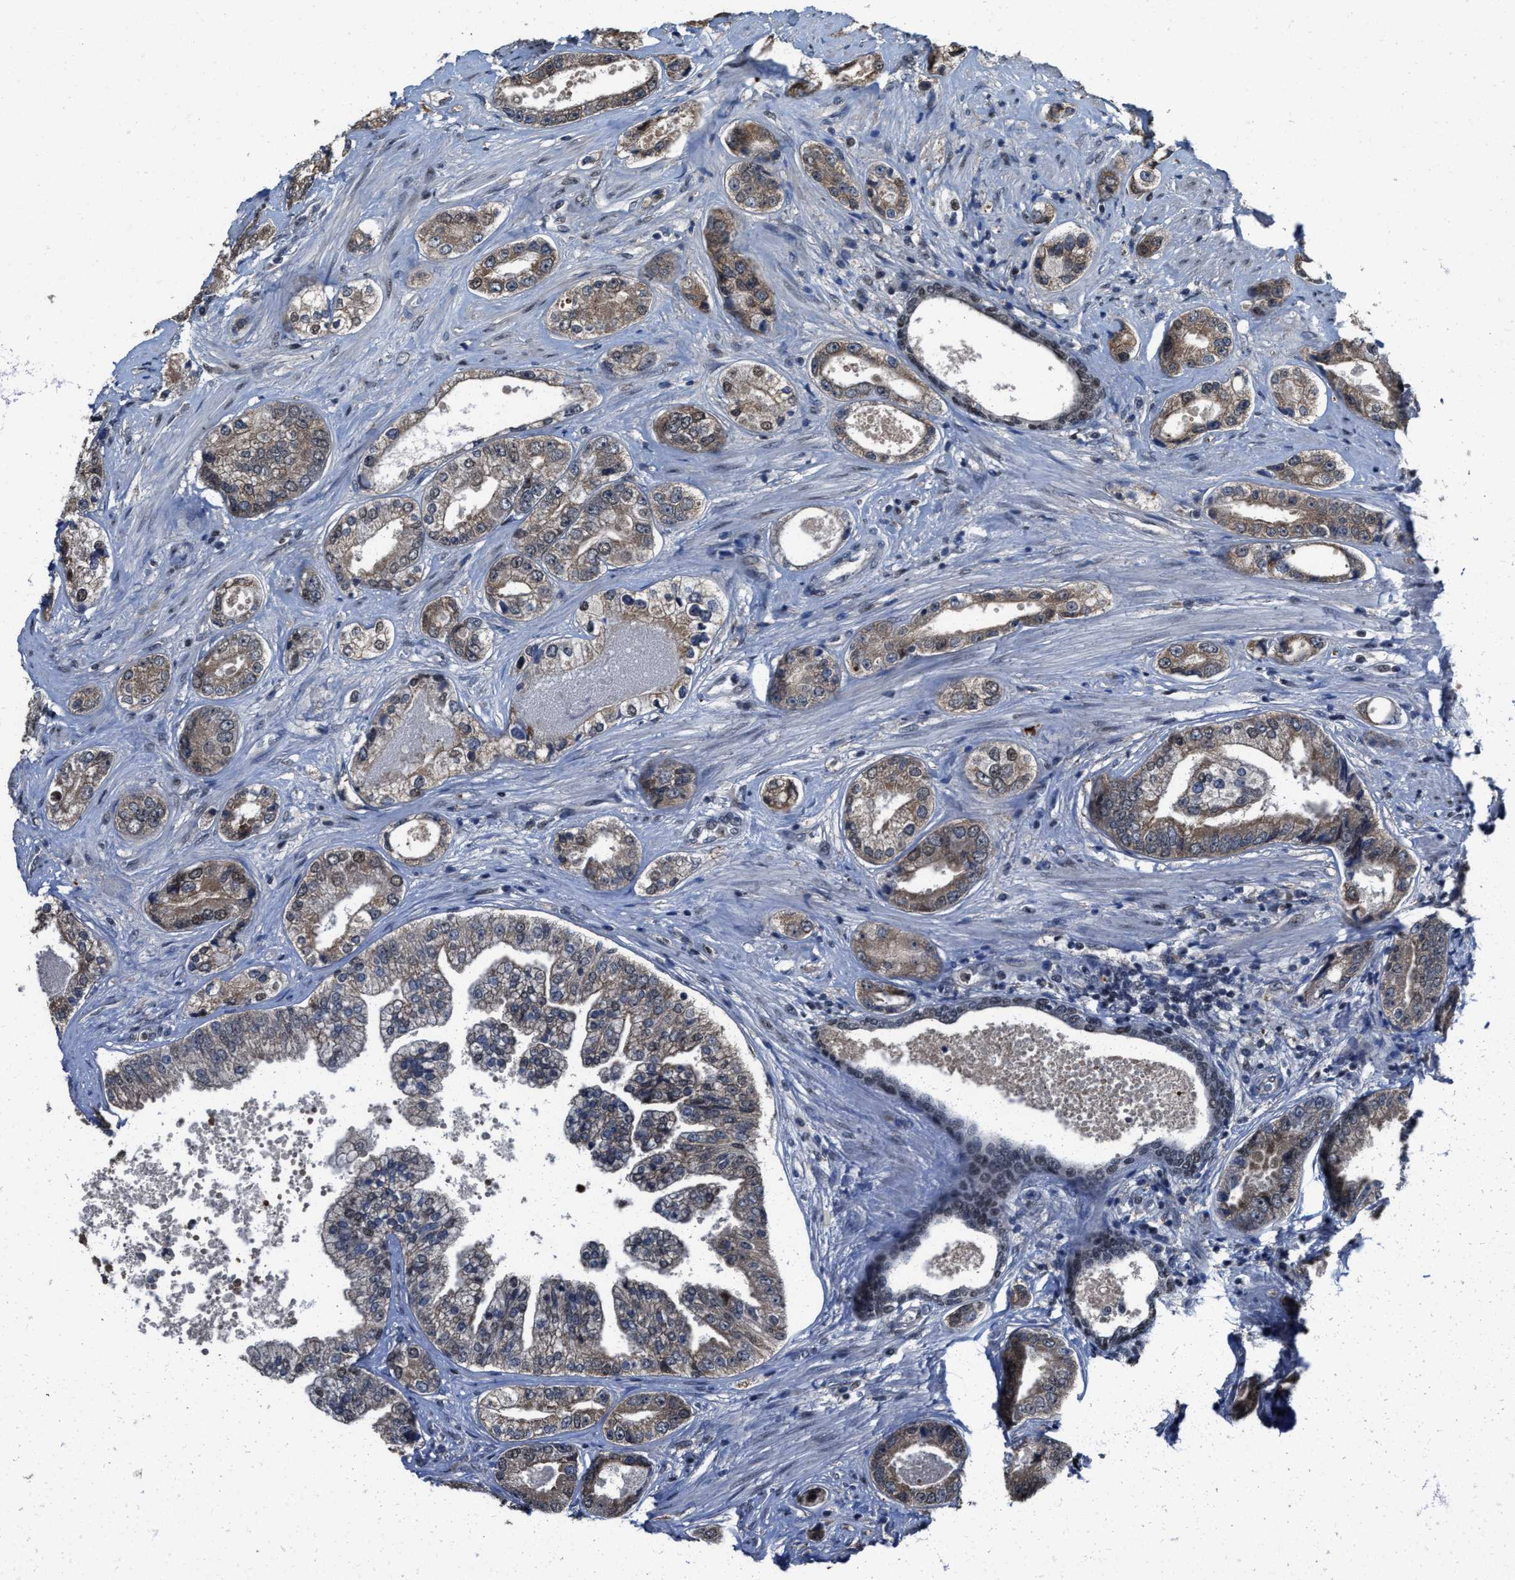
{"staining": {"intensity": "moderate", "quantity": ">75%", "location": "cytoplasmic/membranous,nuclear"}, "tissue": "prostate cancer", "cell_type": "Tumor cells", "image_type": "cancer", "snomed": [{"axis": "morphology", "description": "Adenocarcinoma, High grade"}, {"axis": "topography", "description": "Prostate"}], "caption": "Human adenocarcinoma (high-grade) (prostate) stained for a protein (brown) demonstrates moderate cytoplasmic/membranous and nuclear positive positivity in about >75% of tumor cells.", "gene": "ZNF20", "patient": {"sex": "male", "age": 61}}